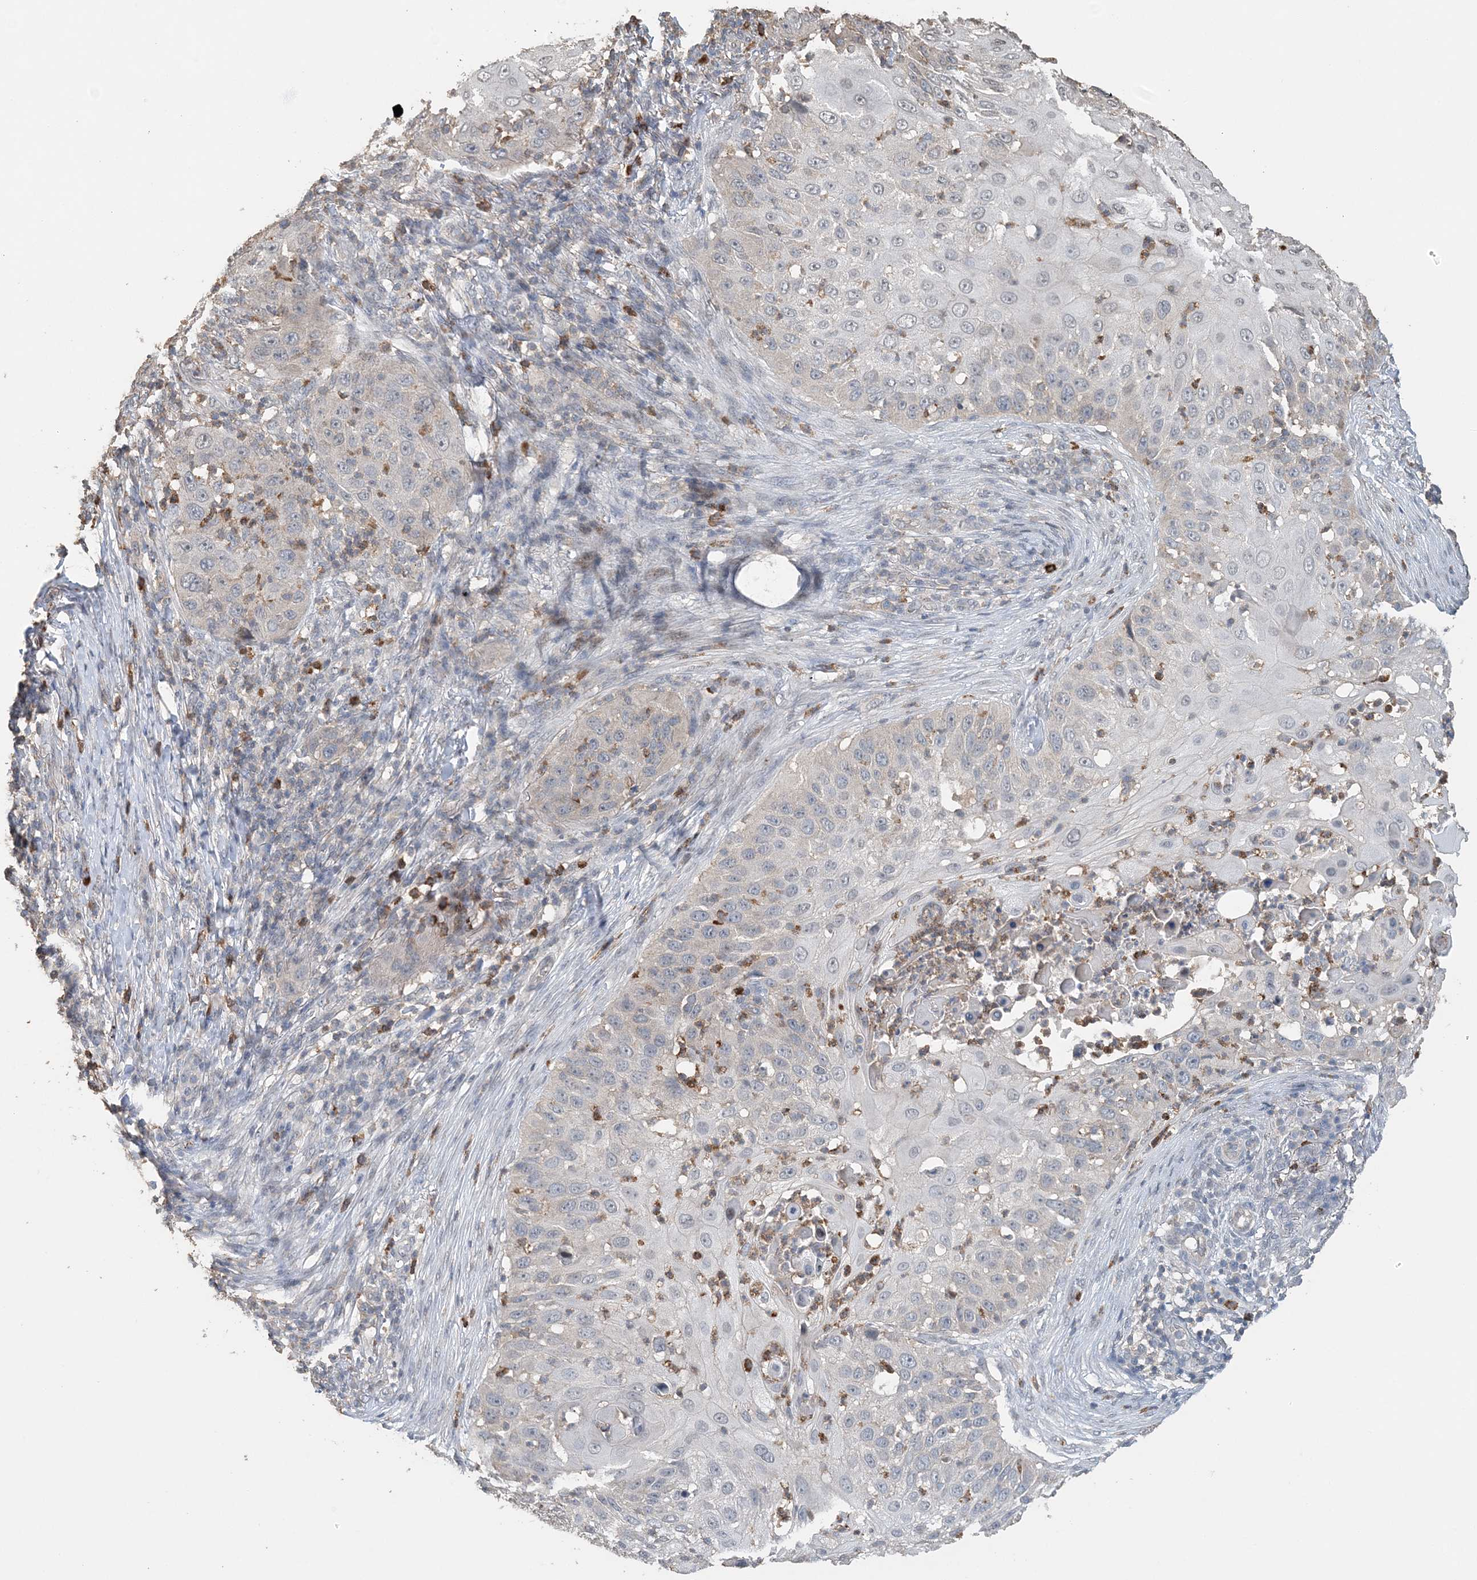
{"staining": {"intensity": "negative", "quantity": "none", "location": "none"}, "tissue": "skin cancer", "cell_type": "Tumor cells", "image_type": "cancer", "snomed": [{"axis": "morphology", "description": "Squamous cell carcinoma, NOS"}, {"axis": "topography", "description": "Skin"}], "caption": "Skin cancer was stained to show a protein in brown. There is no significant positivity in tumor cells. The staining was performed using DAB to visualize the protein expression in brown, while the nuclei were stained in blue with hematoxylin (Magnification: 20x).", "gene": "FAM110A", "patient": {"sex": "female", "age": 44}}